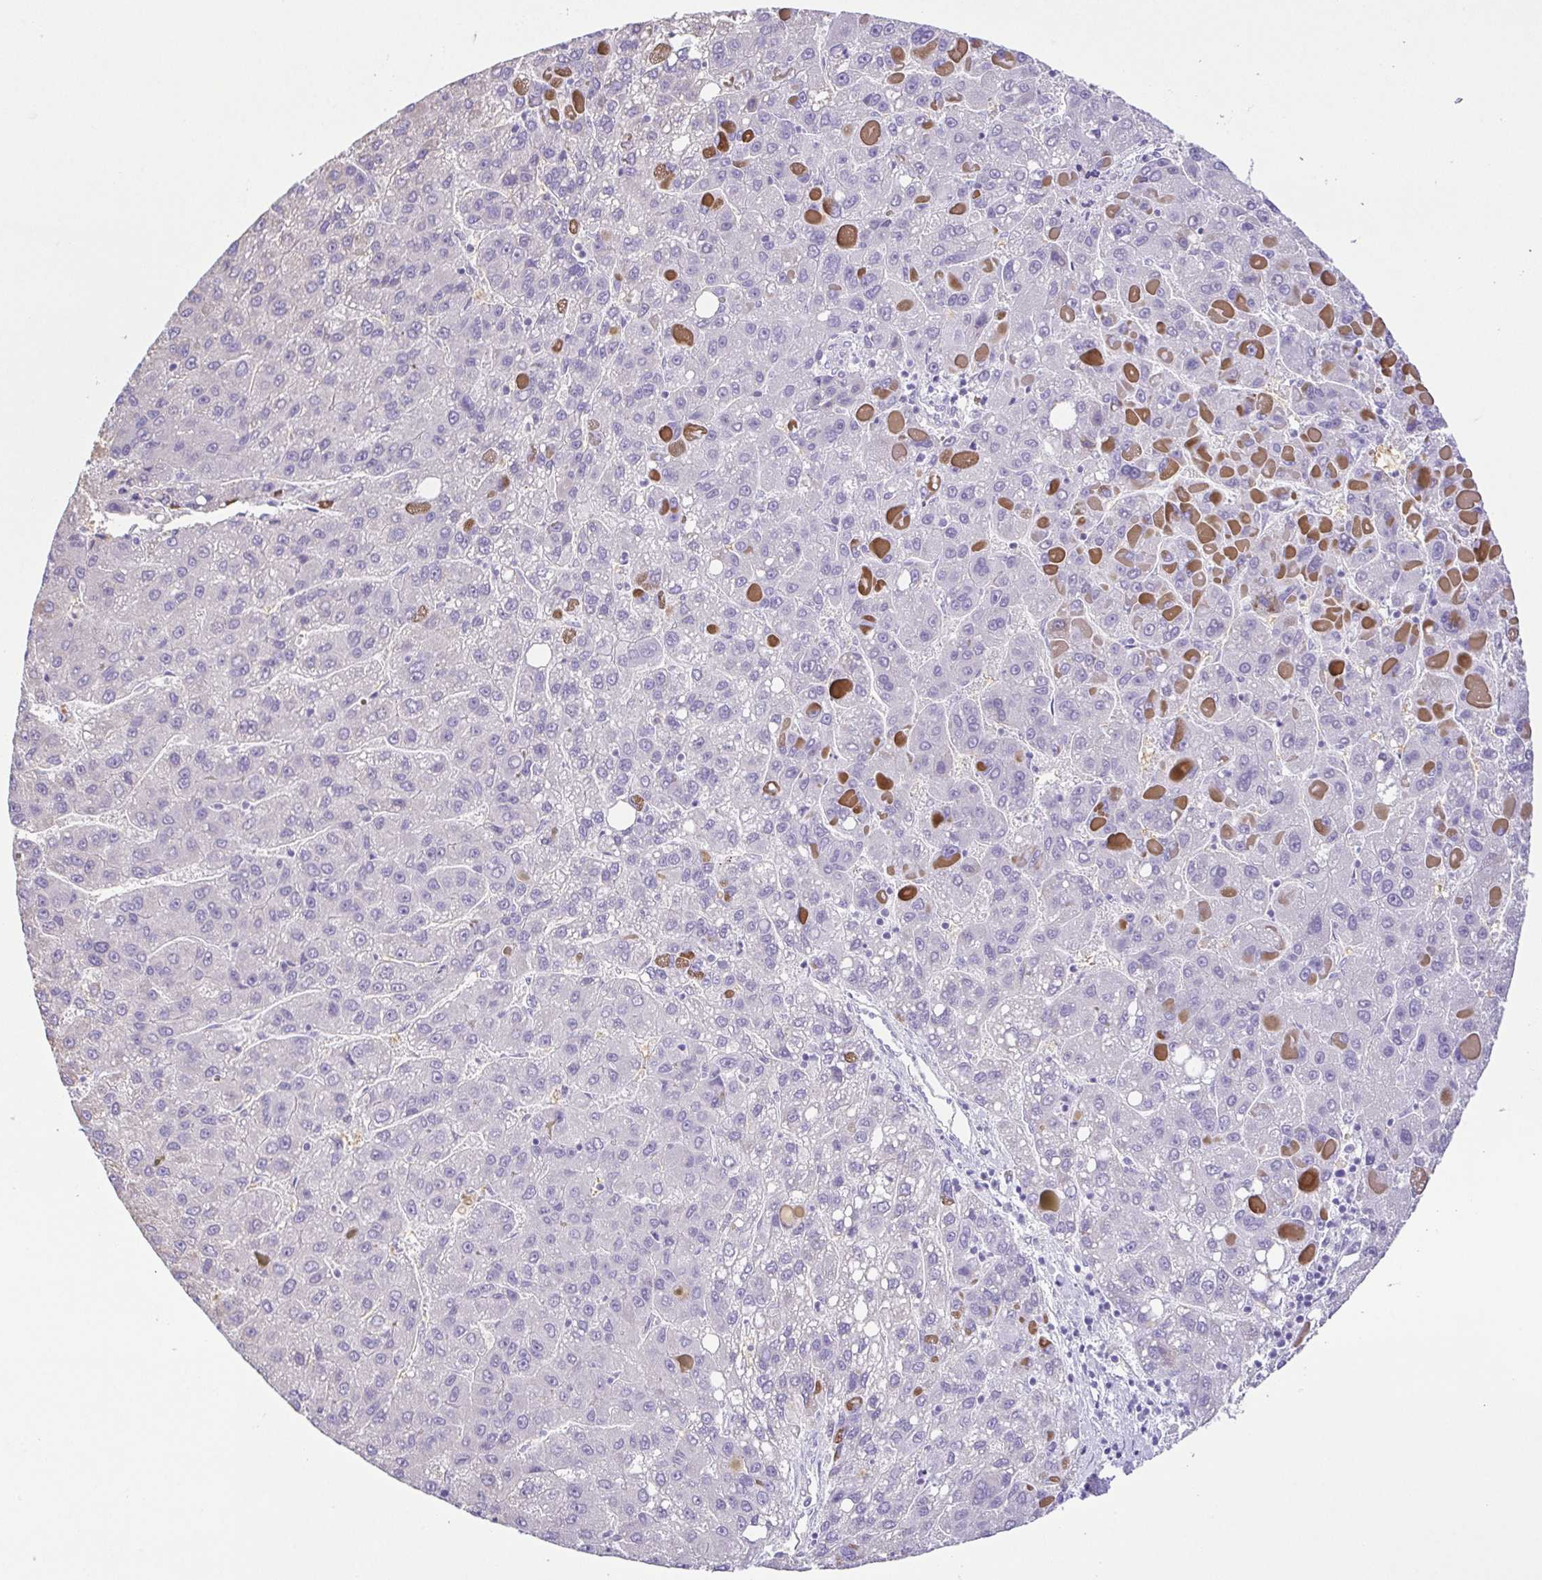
{"staining": {"intensity": "negative", "quantity": "none", "location": "none"}, "tissue": "liver cancer", "cell_type": "Tumor cells", "image_type": "cancer", "snomed": [{"axis": "morphology", "description": "Carcinoma, Hepatocellular, NOS"}, {"axis": "topography", "description": "Liver"}], "caption": "High power microscopy histopathology image of an immunohistochemistry image of liver cancer (hepatocellular carcinoma), revealing no significant staining in tumor cells.", "gene": "EPB42", "patient": {"sex": "female", "age": 82}}